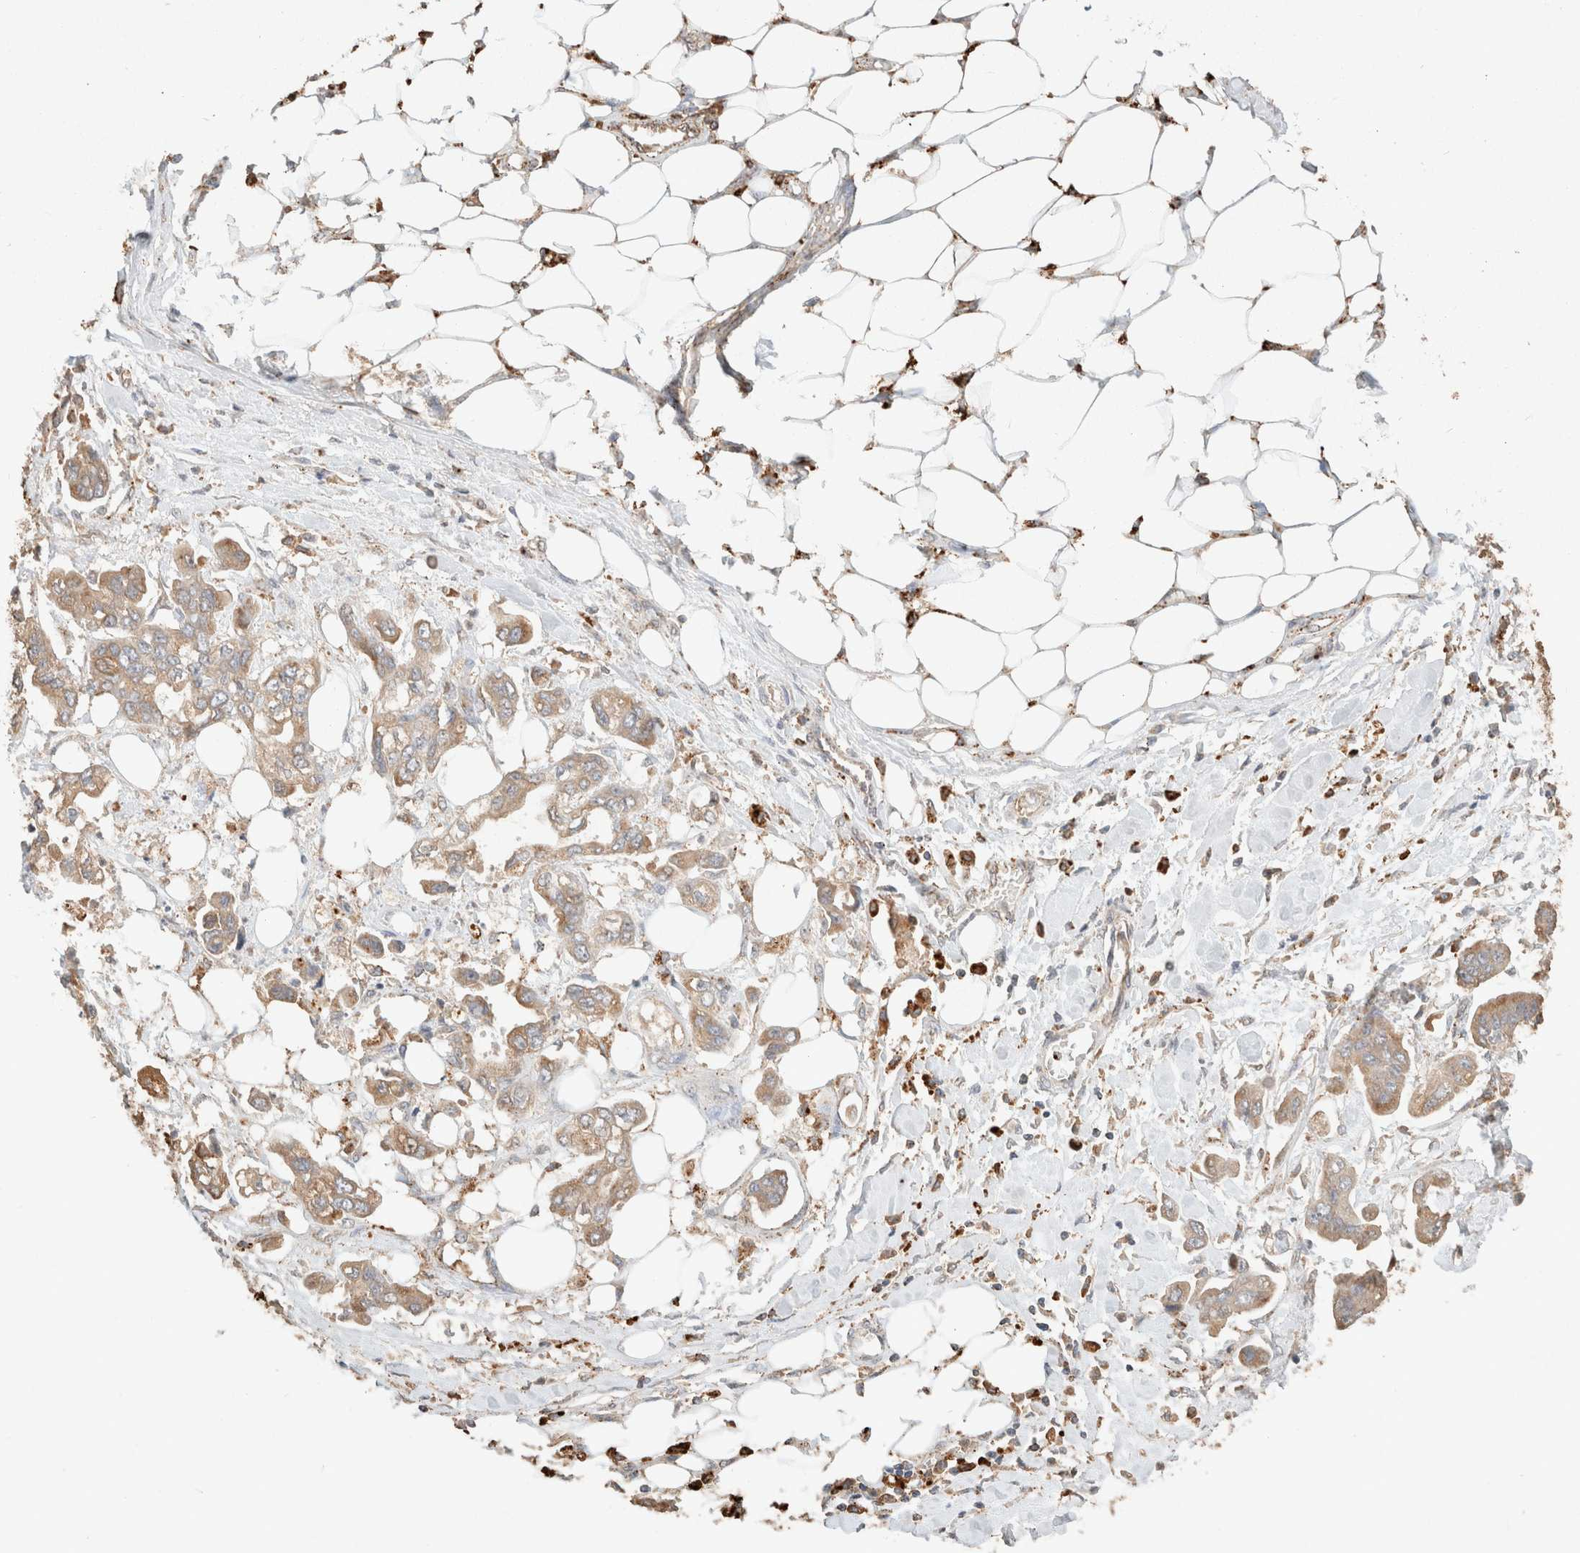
{"staining": {"intensity": "moderate", "quantity": ">75%", "location": "cytoplasmic/membranous"}, "tissue": "stomach cancer", "cell_type": "Tumor cells", "image_type": "cancer", "snomed": [{"axis": "morphology", "description": "Adenocarcinoma, NOS"}, {"axis": "topography", "description": "Stomach"}], "caption": "Immunohistochemistry (DAB (3,3'-diaminobenzidine)) staining of human adenocarcinoma (stomach) reveals moderate cytoplasmic/membranous protein positivity in approximately >75% of tumor cells.", "gene": "CTSC", "patient": {"sex": "male", "age": 62}}